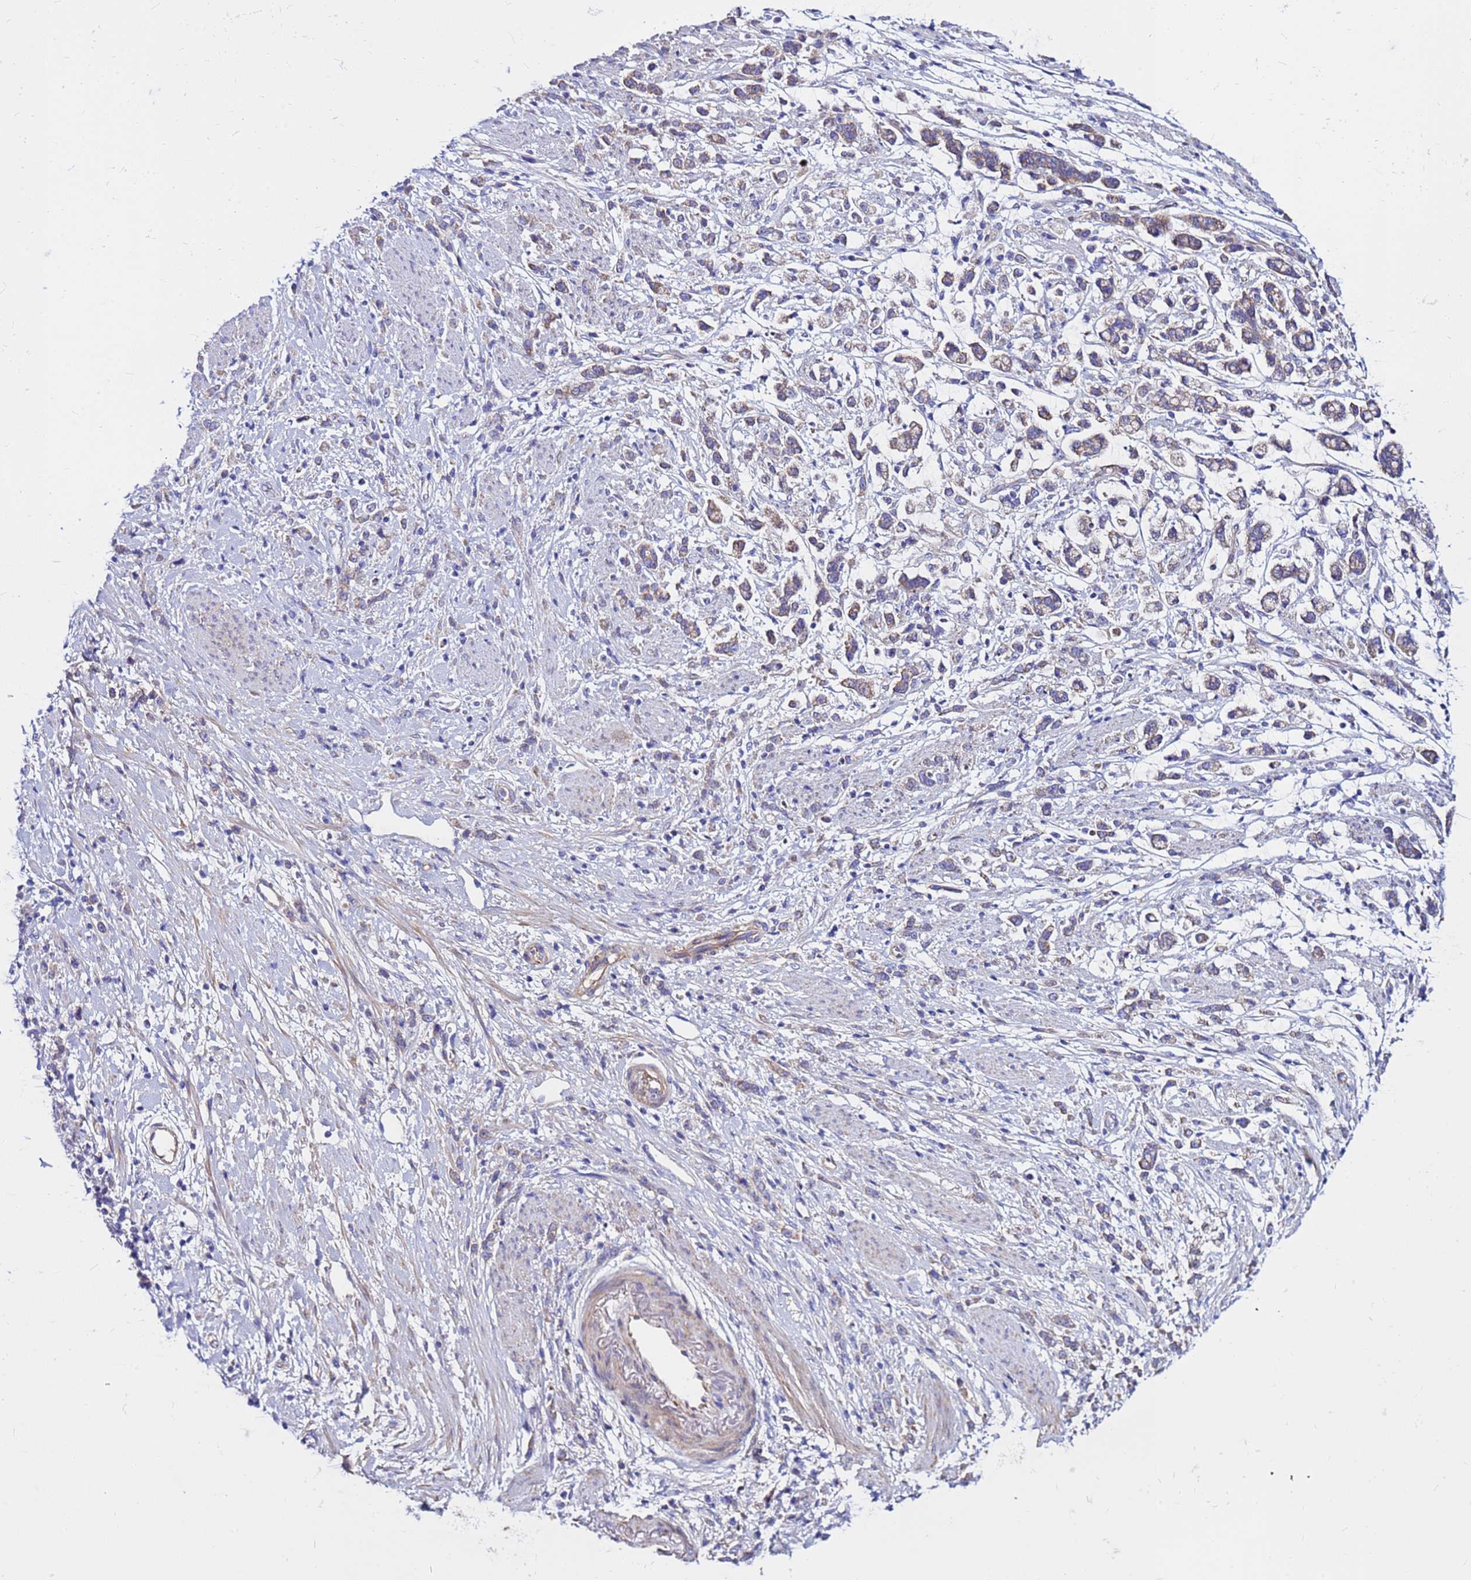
{"staining": {"intensity": "weak", "quantity": "25%-75%", "location": "cytoplasmic/membranous"}, "tissue": "stomach cancer", "cell_type": "Tumor cells", "image_type": "cancer", "snomed": [{"axis": "morphology", "description": "Adenocarcinoma, NOS"}, {"axis": "topography", "description": "Stomach"}], "caption": "Immunohistochemistry (IHC) (DAB (3,3'-diaminobenzidine)) staining of stomach adenocarcinoma shows weak cytoplasmic/membranous protein staining in approximately 25%-75% of tumor cells. (brown staining indicates protein expression, while blue staining denotes nuclei).", "gene": "CRHBP", "patient": {"sex": "female", "age": 60}}